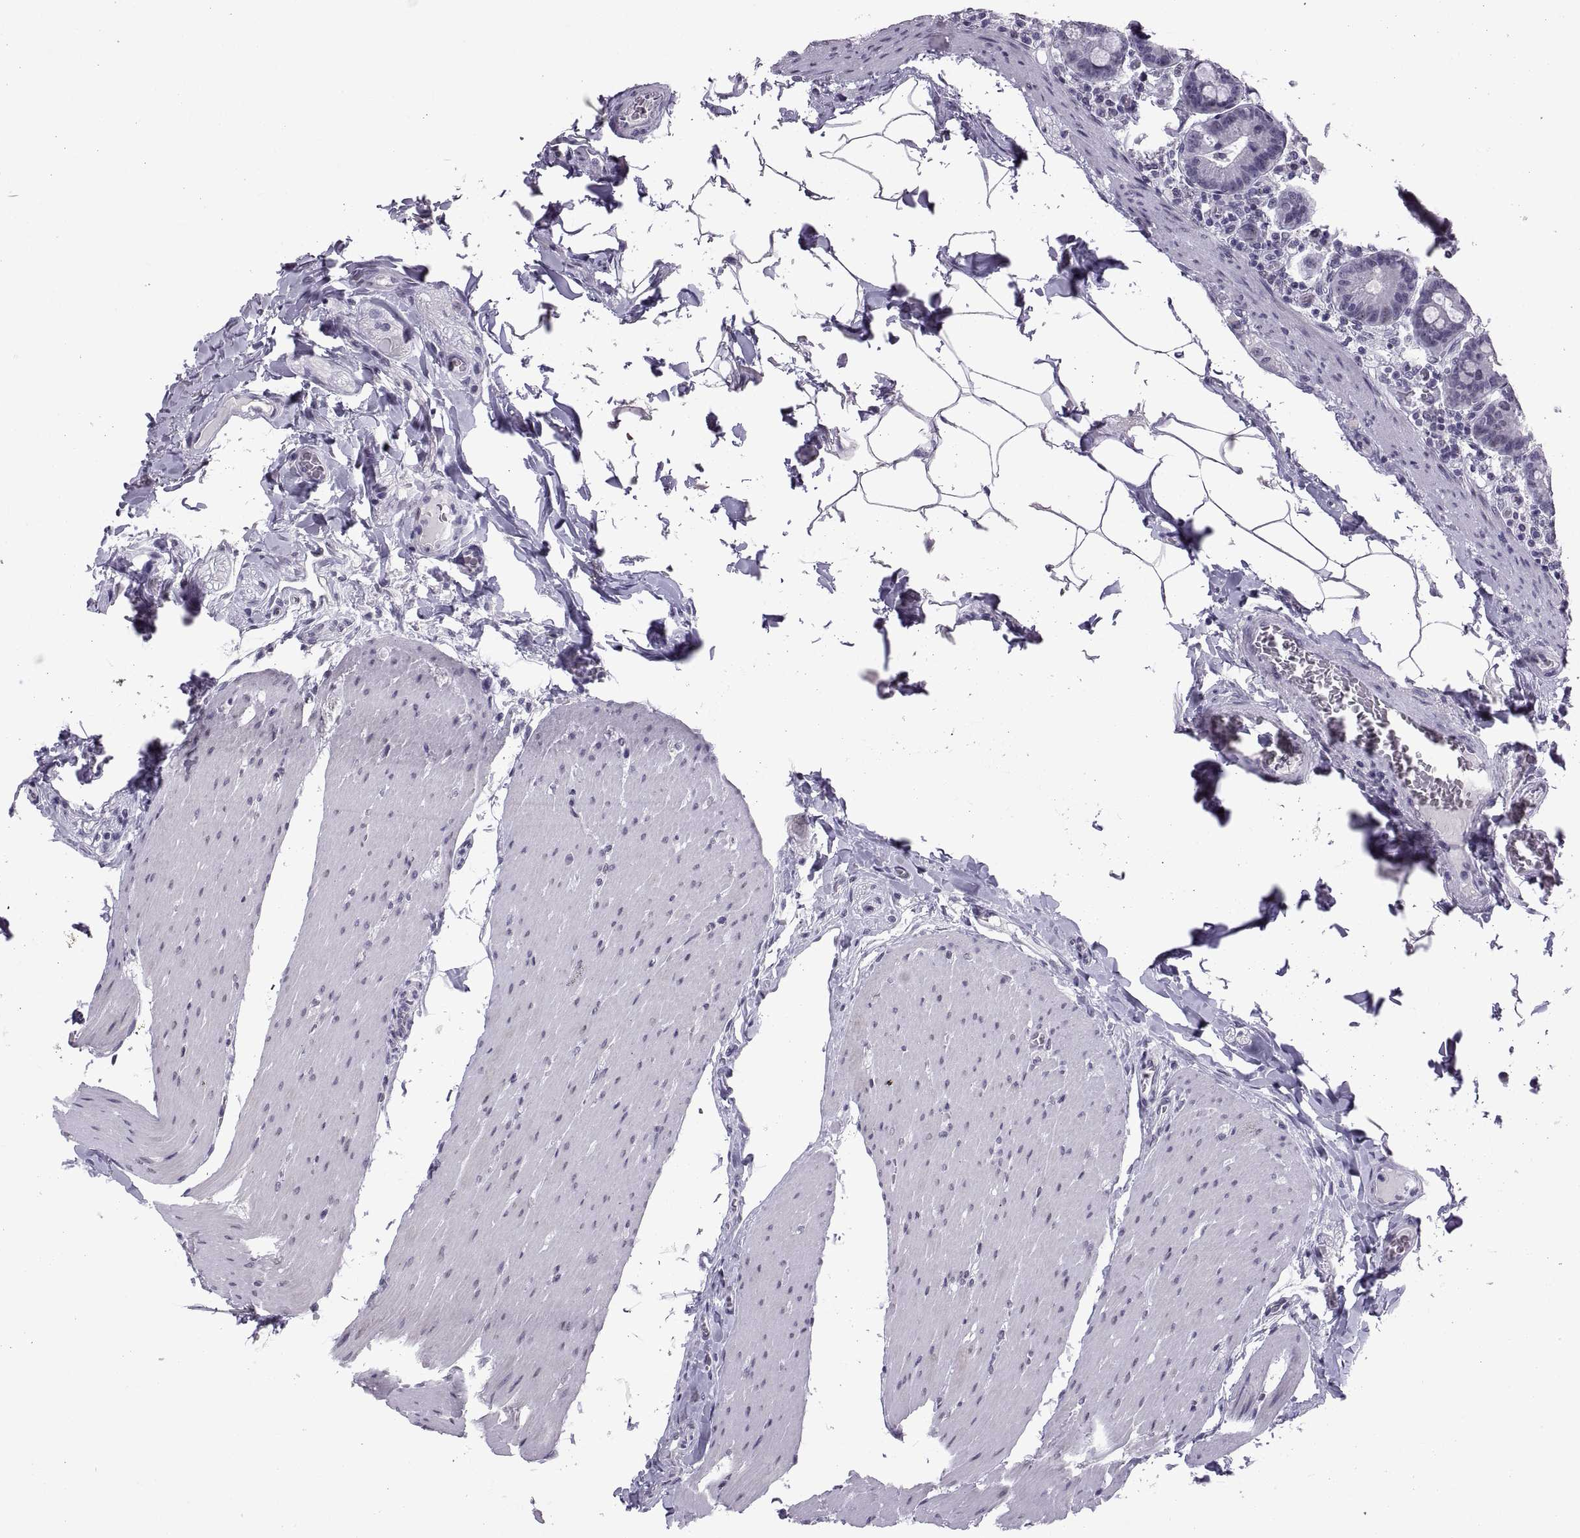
{"staining": {"intensity": "negative", "quantity": "none", "location": "none"}, "tissue": "small intestine", "cell_type": "Glandular cells", "image_type": "normal", "snomed": [{"axis": "morphology", "description": "Normal tissue, NOS"}, {"axis": "topography", "description": "Small intestine"}], "caption": "DAB immunohistochemical staining of normal human small intestine exhibits no significant expression in glandular cells.", "gene": "KRT77", "patient": {"sex": "male", "age": 37}}